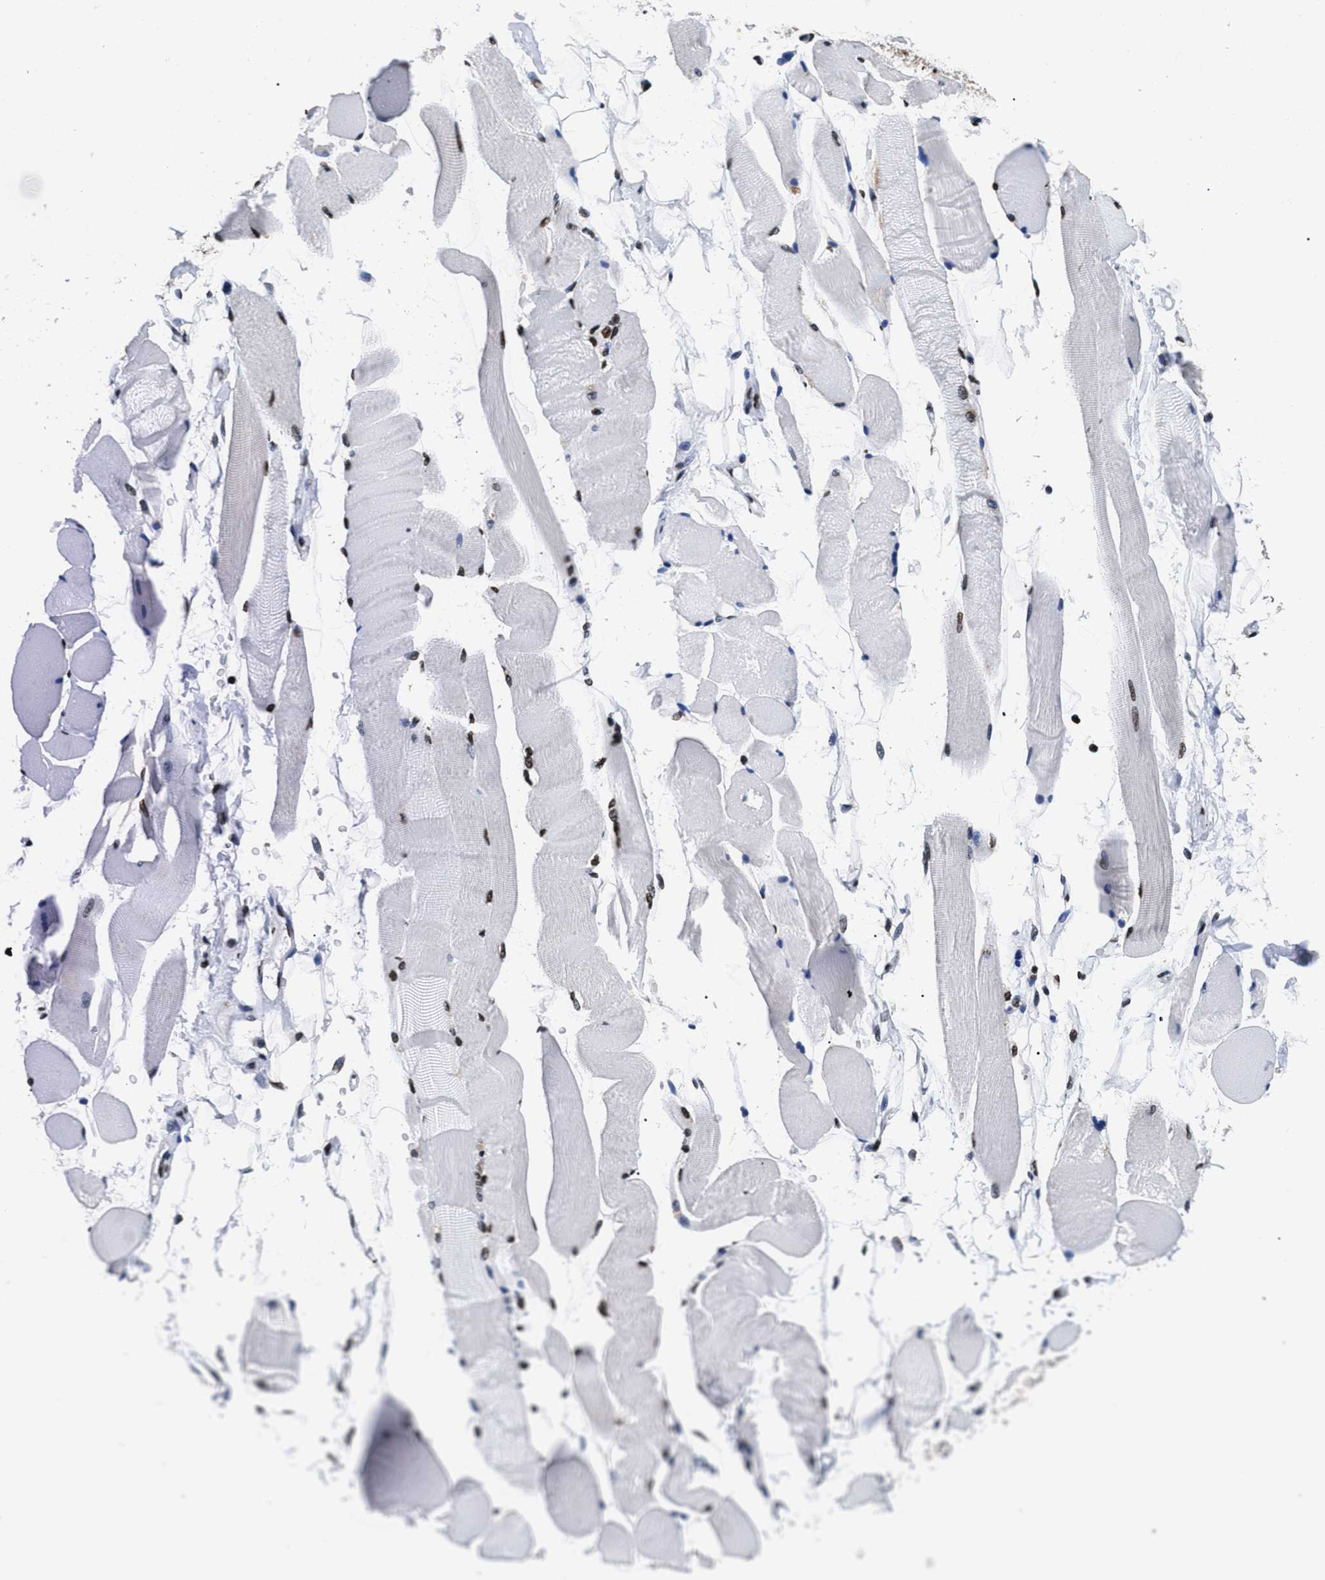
{"staining": {"intensity": "strong", "quantity": "25%-75%", "location": "nuclear"}, "tissue": "skeletal muscle", "cell_type": "Myocytes", "image_type": "normal", "snomed": [{"axis": "morphology", "description": "Normal tissue, NOS"}, {"axis": "topography", "description": "Skeletal muscle"}, {"axis": "topography", "description": "Peripheral nerve tissue"}], "caption": "Protein analysis of normal skeletal muscle displays strong nuclear positivity in about 25%-75% of myocytes.", "gene": "CALHM3", "patient": {"sex": "female", "age": 84}}